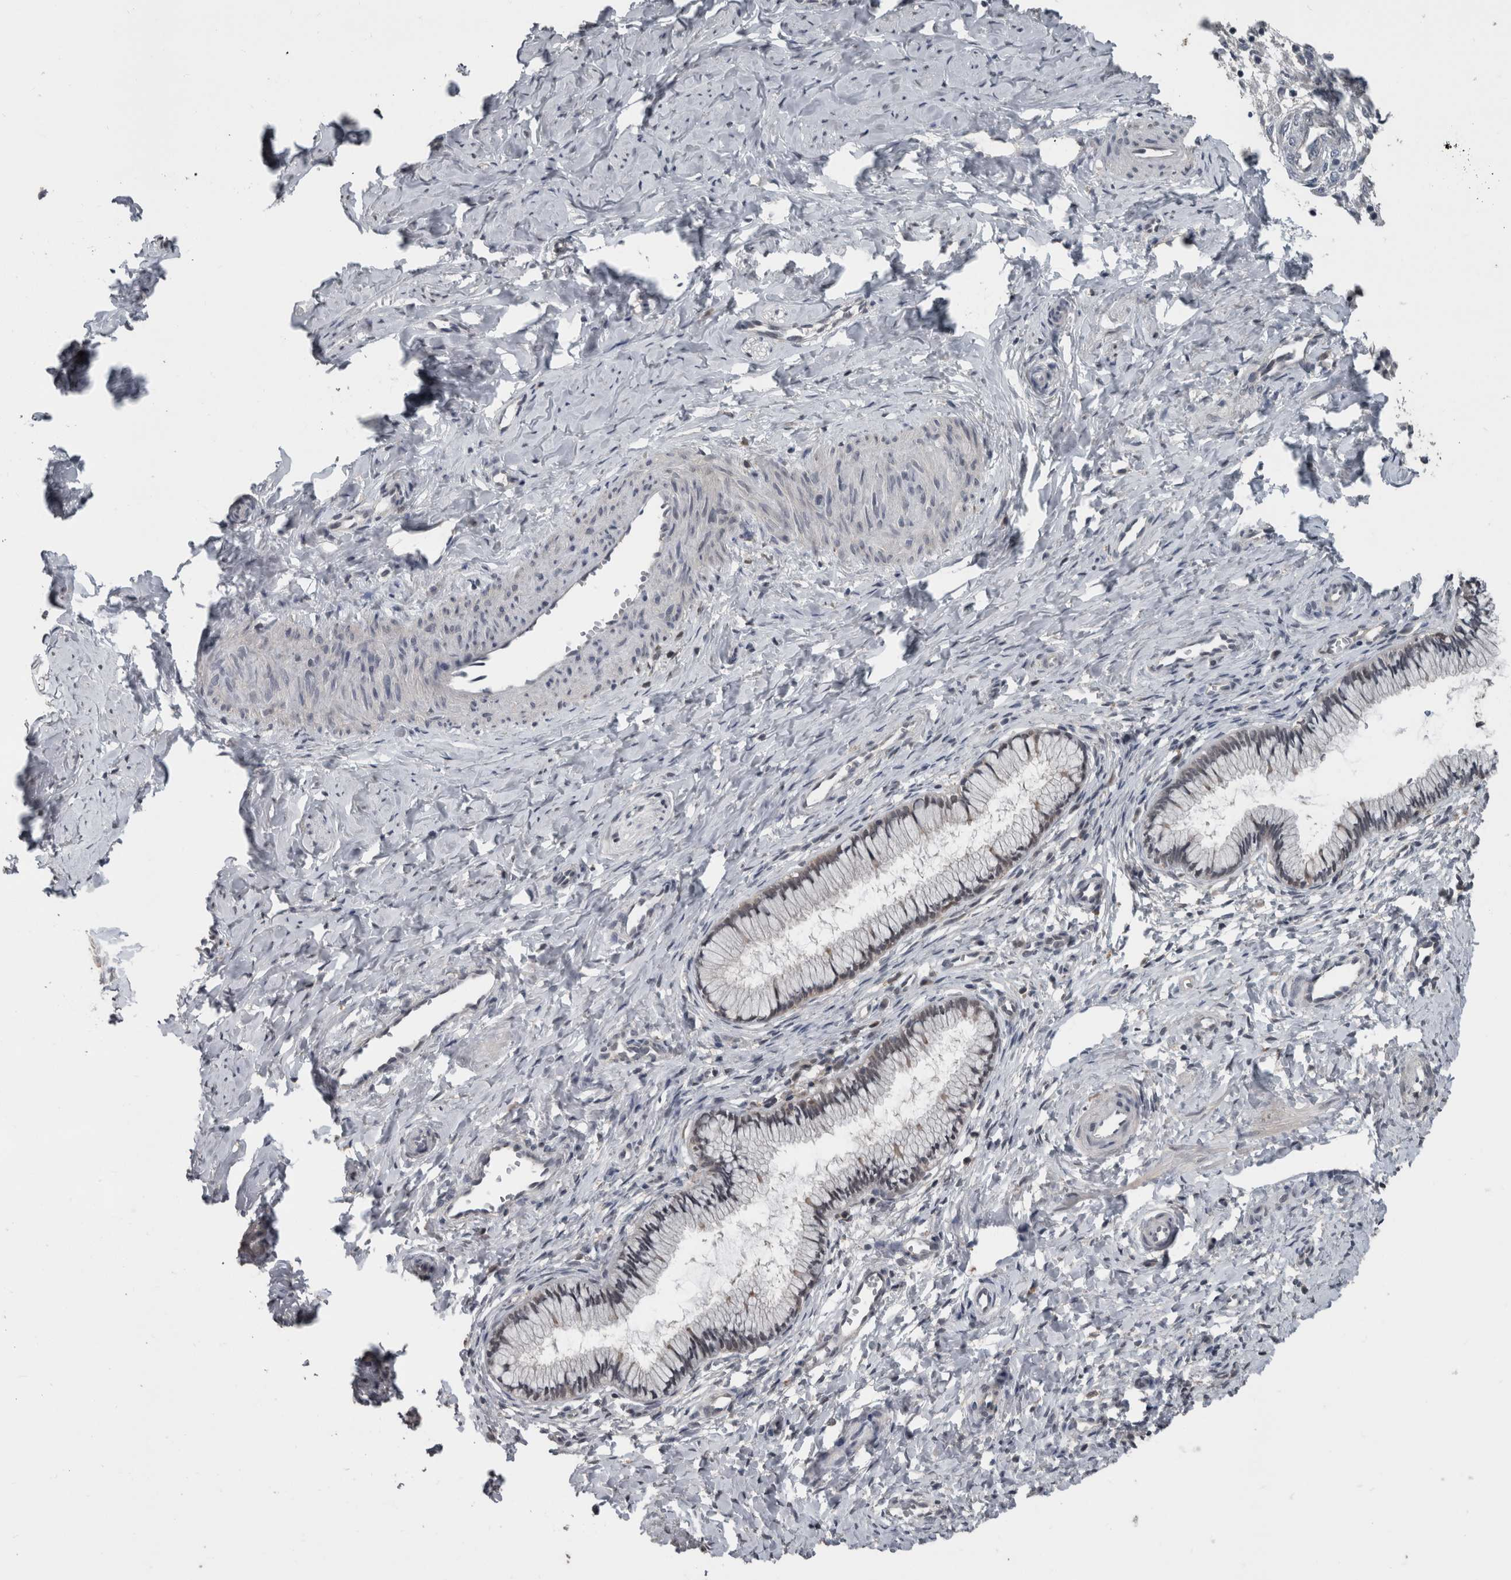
{"staining": {"intensity": "weak", "quantity": "<25%", "location": "nuclear"}, "tissue": "cervix", "cell_type": "Glandular cells", "image_type": "normal", "snomed": [{"axis": "morphology", "description": "Normal tissue, NOS"}, {"axis": "topography", "description": "Cervix"}], "caption": "A high-resolution photomicrograph shows IHC staining of unremarkable cervix, which reveals no significant expression in glandular cells.", "gene": "ZBTB21", "patient": {"sex": "female", "age": 27}}